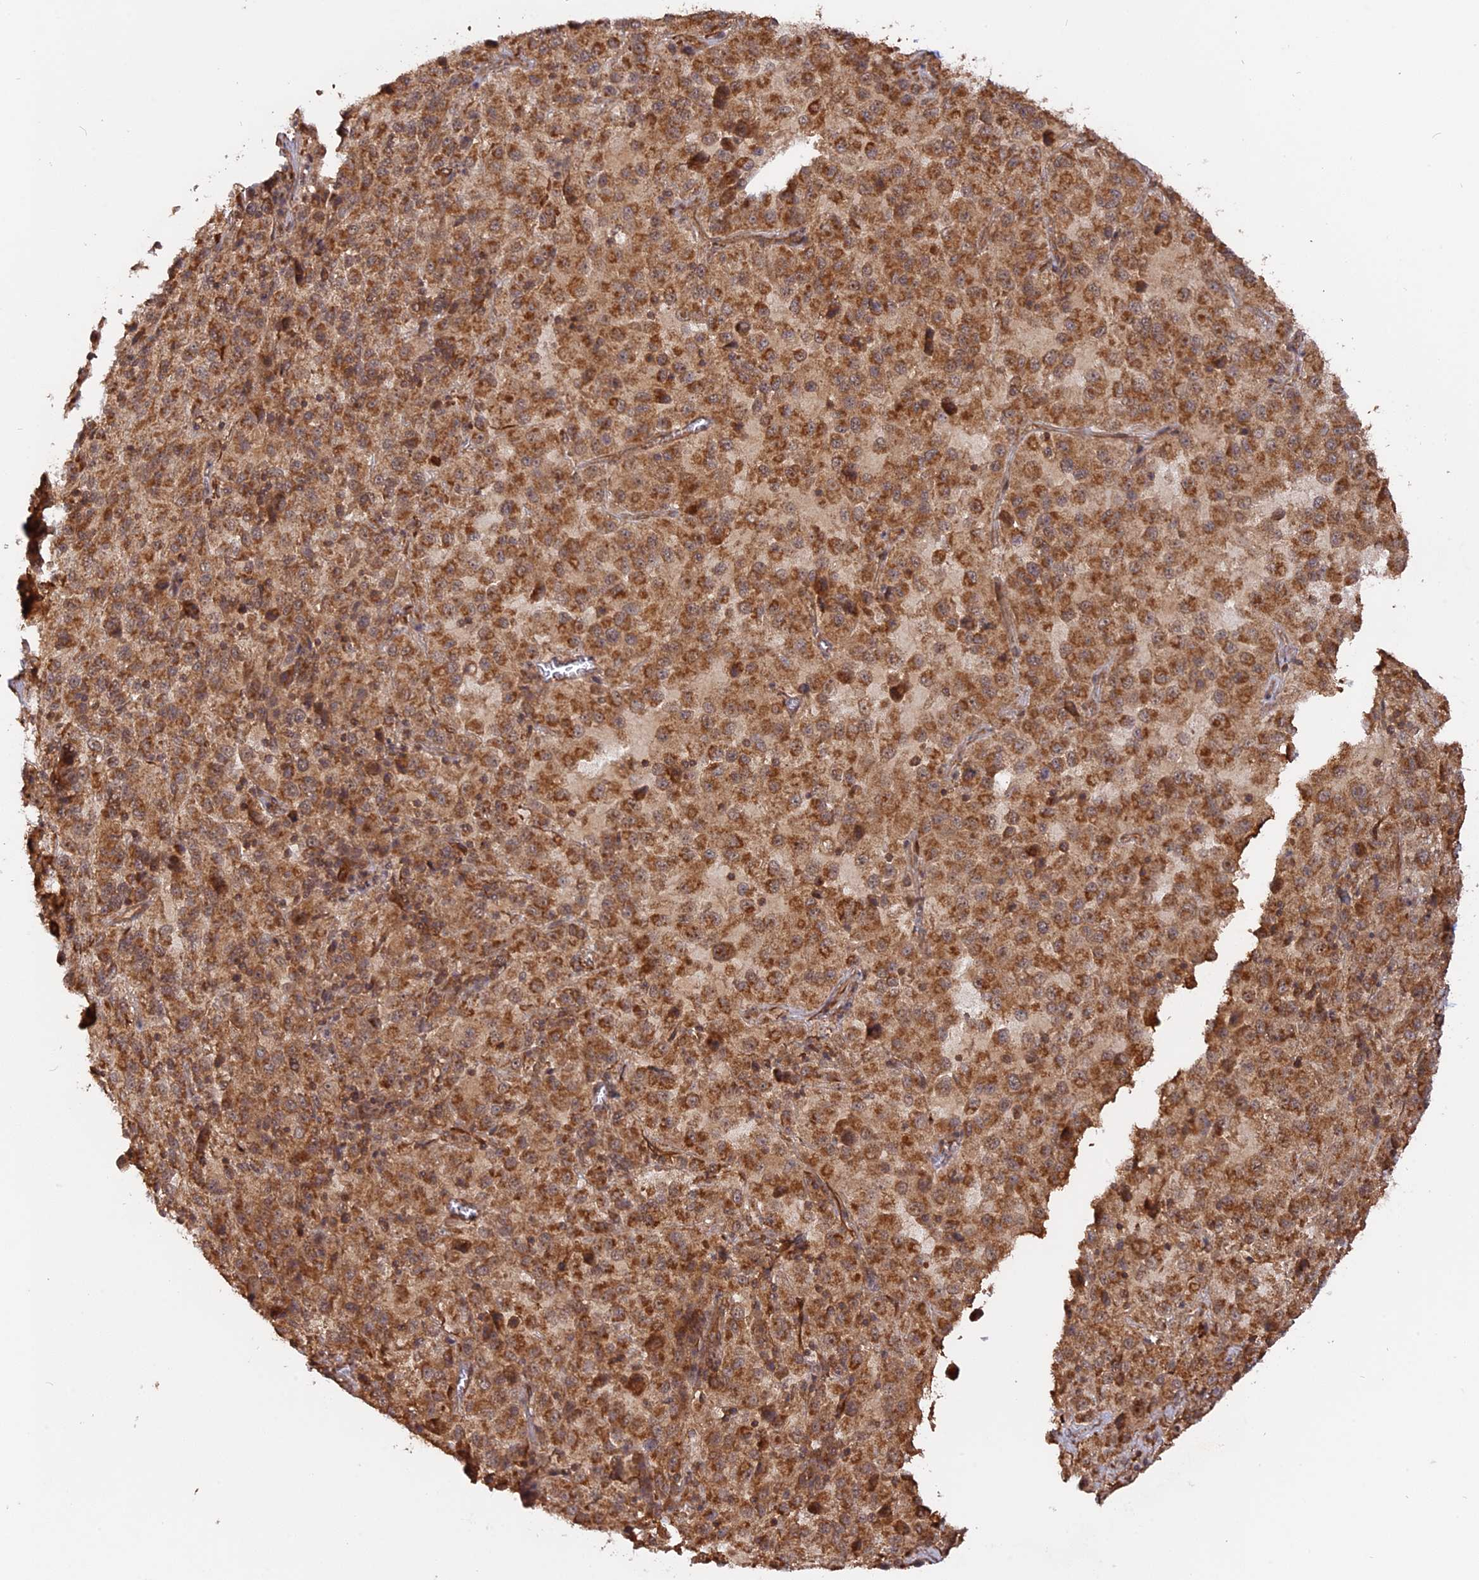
{"staining": {"intensity": "moderate", "quantity": ">75%", "location": "cytoplasmic/membranous"}, "tissue": "melanoma", "cell_type": "Tumor cells", "image_type": "cancer", "snomed": [{"axis": "morphology", "description": "Malignant melanoma, Metastatic site"}, {"axis": "topography", "description": "Lung"}], "caption": "The micrograph demonstrates immunohistochemical staining of melanoma. There is moderate cytoplasmic/membranous expression is appreciated in about >75% of tumor cells.", "gene": "CCDC174", "patient": {"sex": "male", "age": 64}}